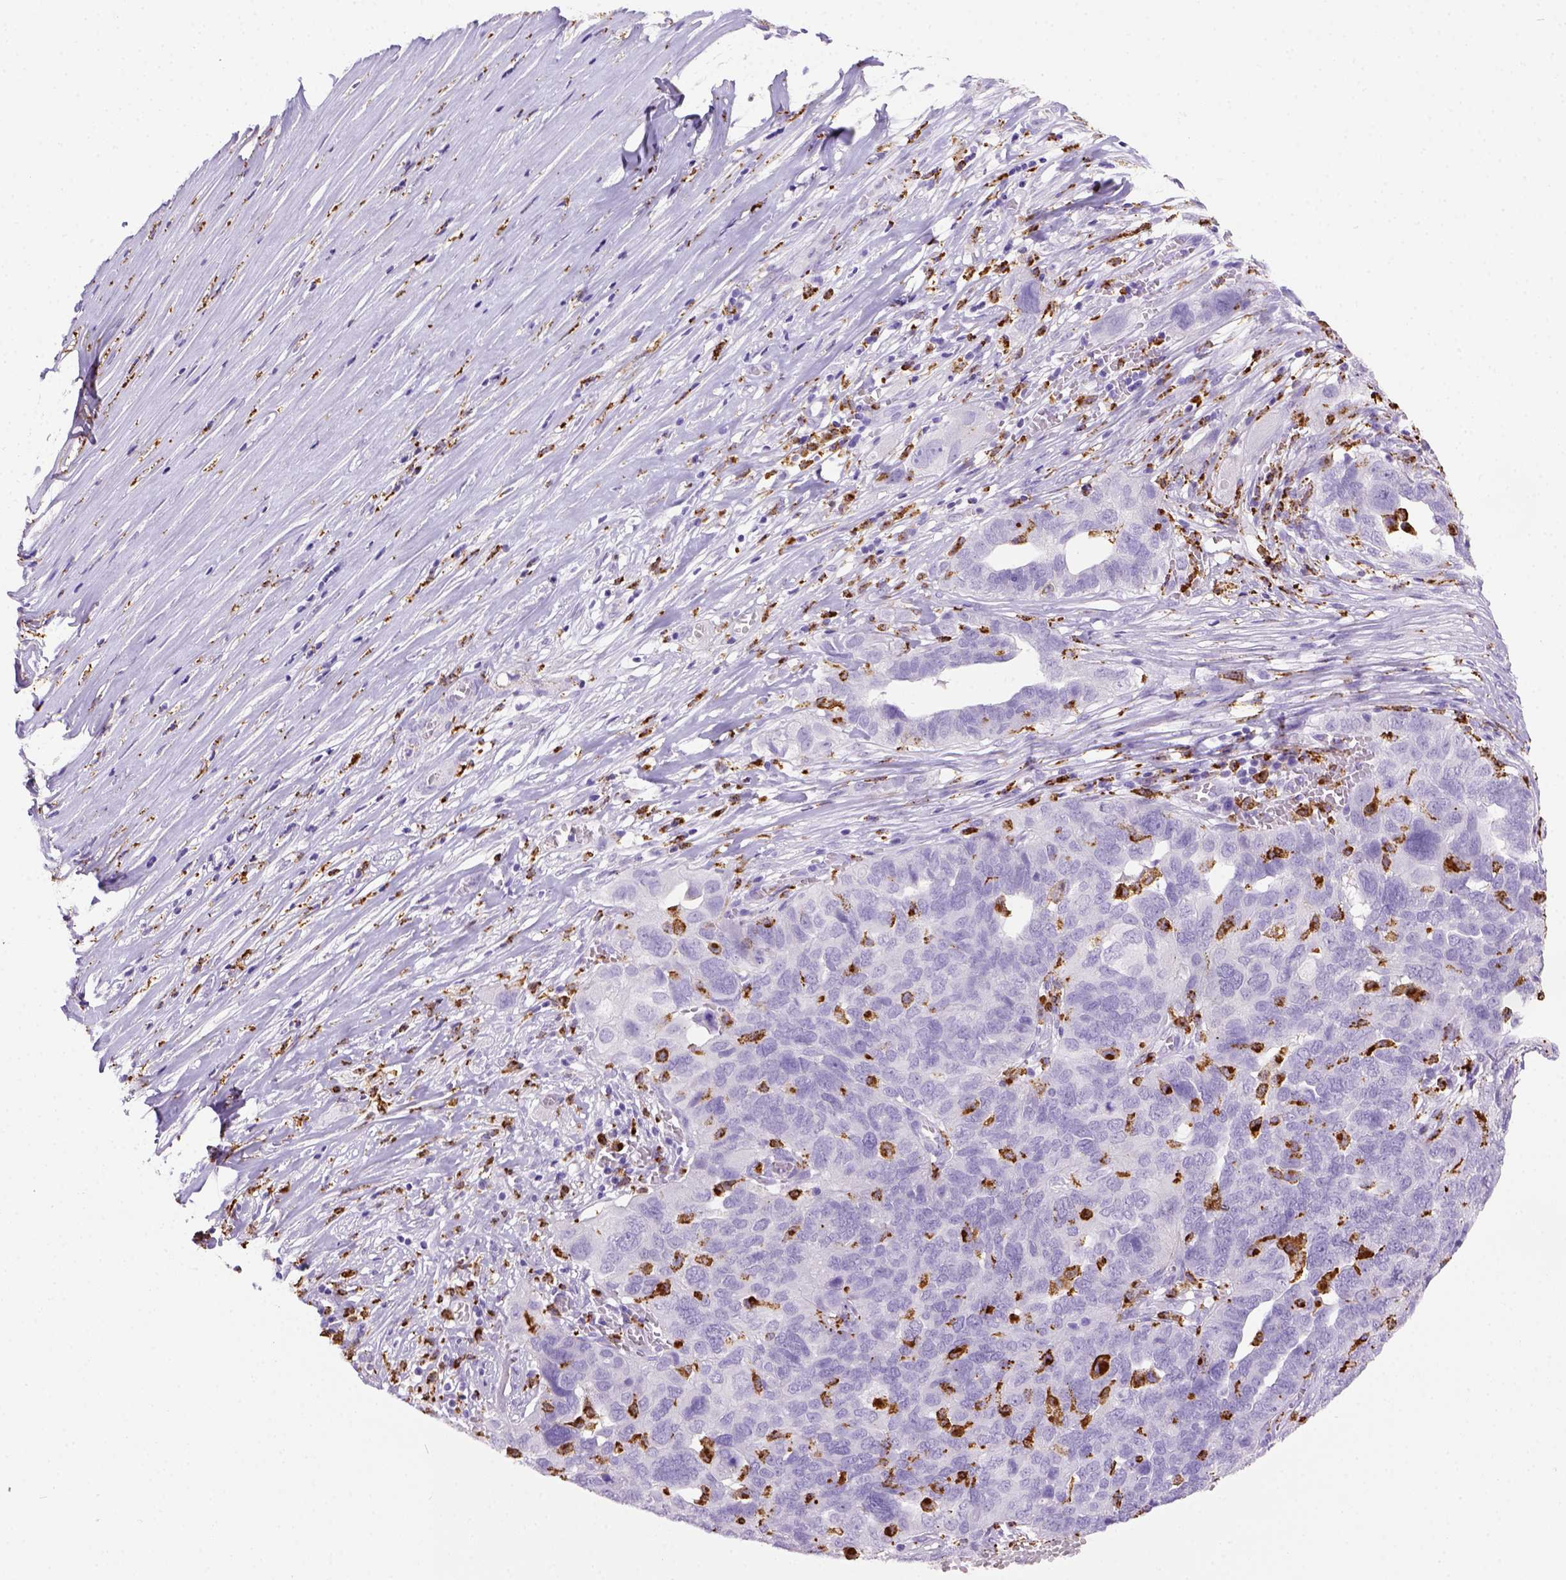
{"staining": {"intensity": "negative", "quantity": "none", "location": "none"}, "tissue": "ovarian cancer", "cell_type": "Tumor cells", "image_type": "cancer", "snomed": [{"axis": "morphology", "description": "Carcinoma, endometroid"}, {"axis": "topography", "description": "Soft tissue"}, {"axis": "topography", "description": "Ovary"}], "caption": "Immunohistochemistry (IHC) image of neoplastic tissue: human endometroid carcinoma (ovarian) stained with DAB (3,3'-diaminobenzidine) displays no significant protein staining in tumor cells.", "gene": "CD68", "patient": {"sex": "female", "age": 52}}